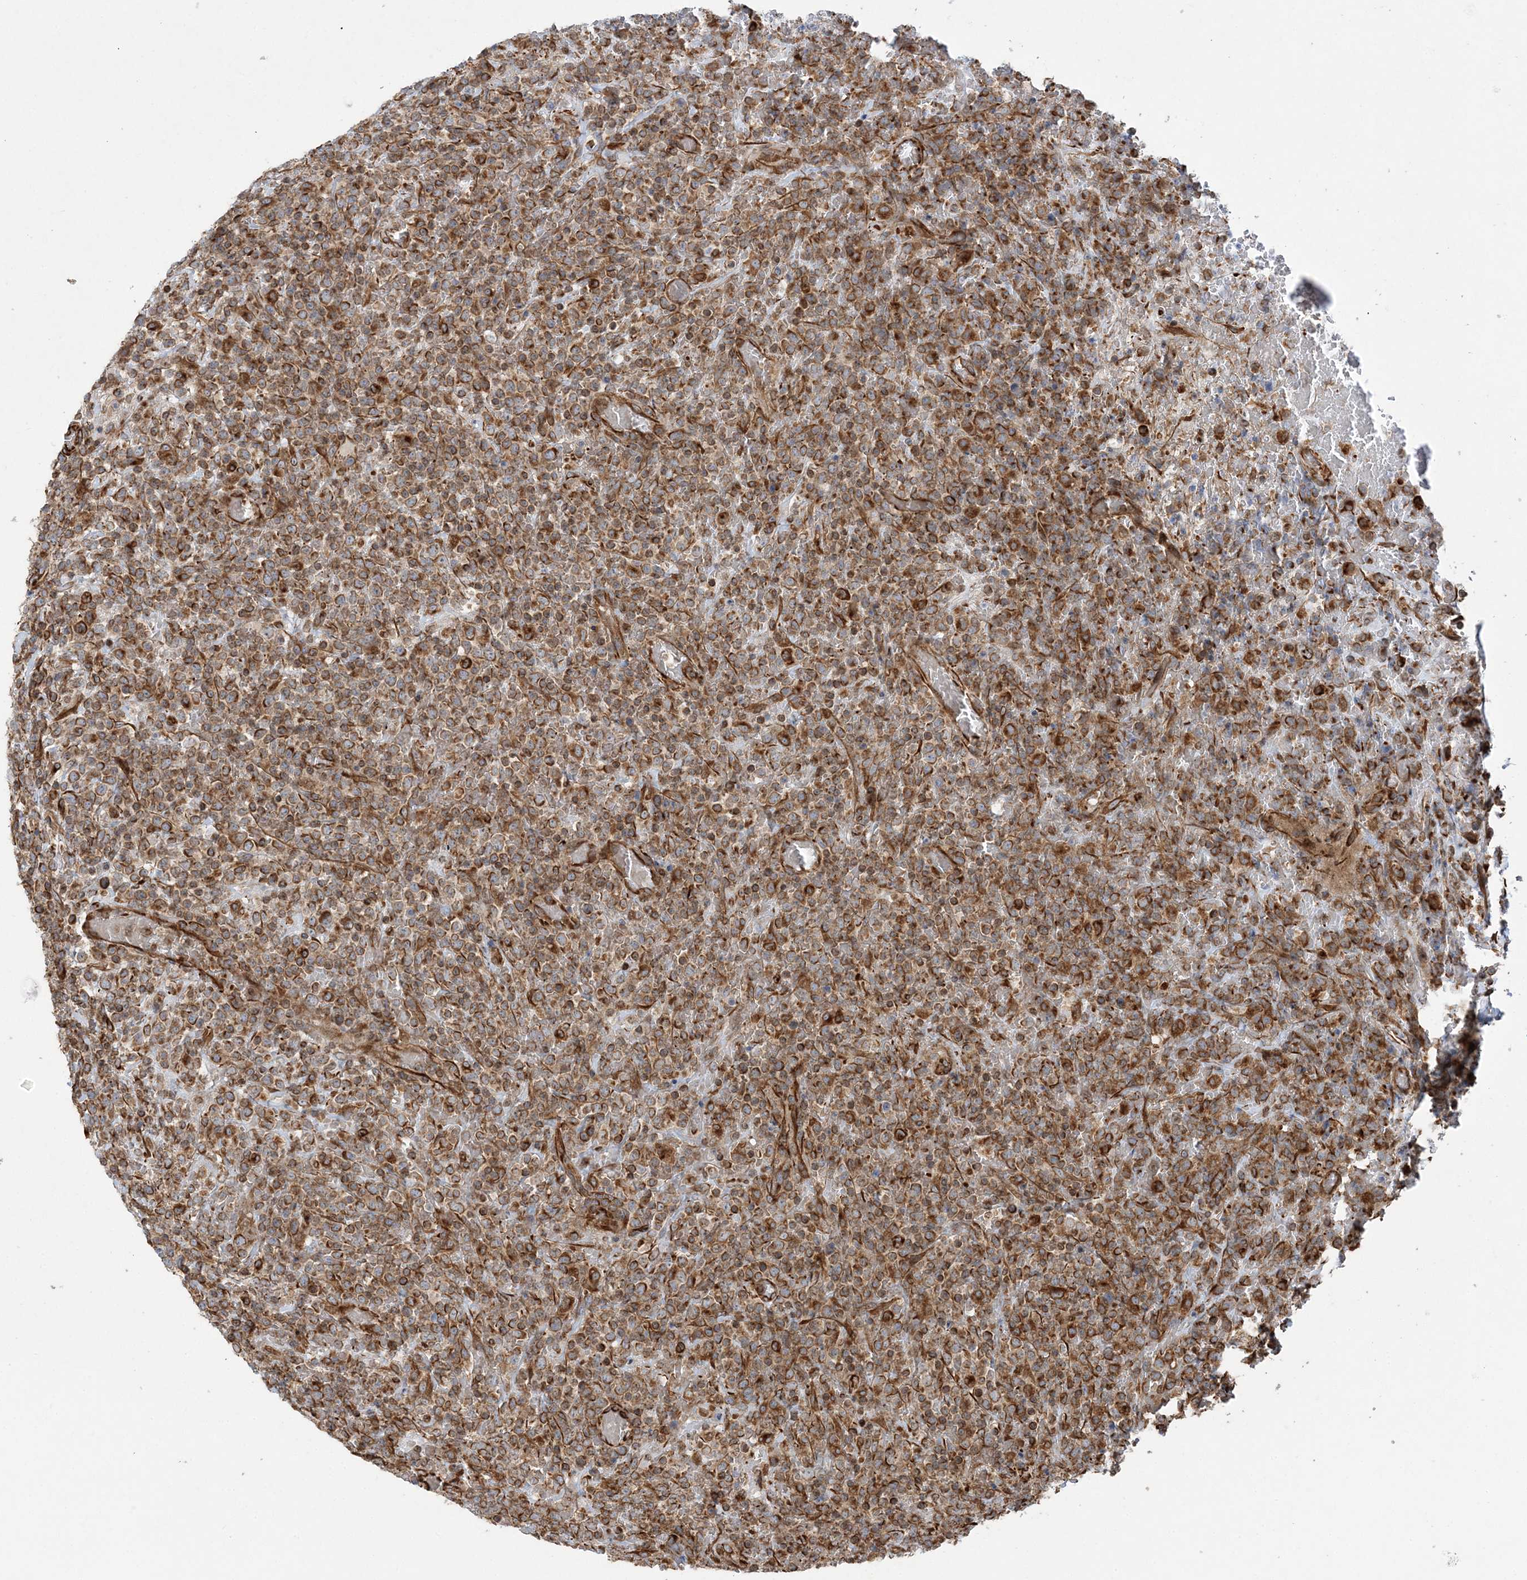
{"staining": {"intensity": "strong", "quantity": "25%-75%", "location": "cytoplasmic/membranous"}, "tissue": "lymphoma", "cell_type": "Tumor cells", "image_type": "cancer", "snomed": [{"axis": "morphology", "description": "Malignant lymphoma, non-Hodgkin's type, High grade"}, {"axis": "topography", "description": "Colon"}], "caption": "About 25%-75% of tumor cells in lymphoma exhibit strong cytoplasmic/membranous protein positivity as visualized by brown immunohistochemical staining.", "gene": "FAM114A2", "patient": {"sex": "female", "age": 53}}